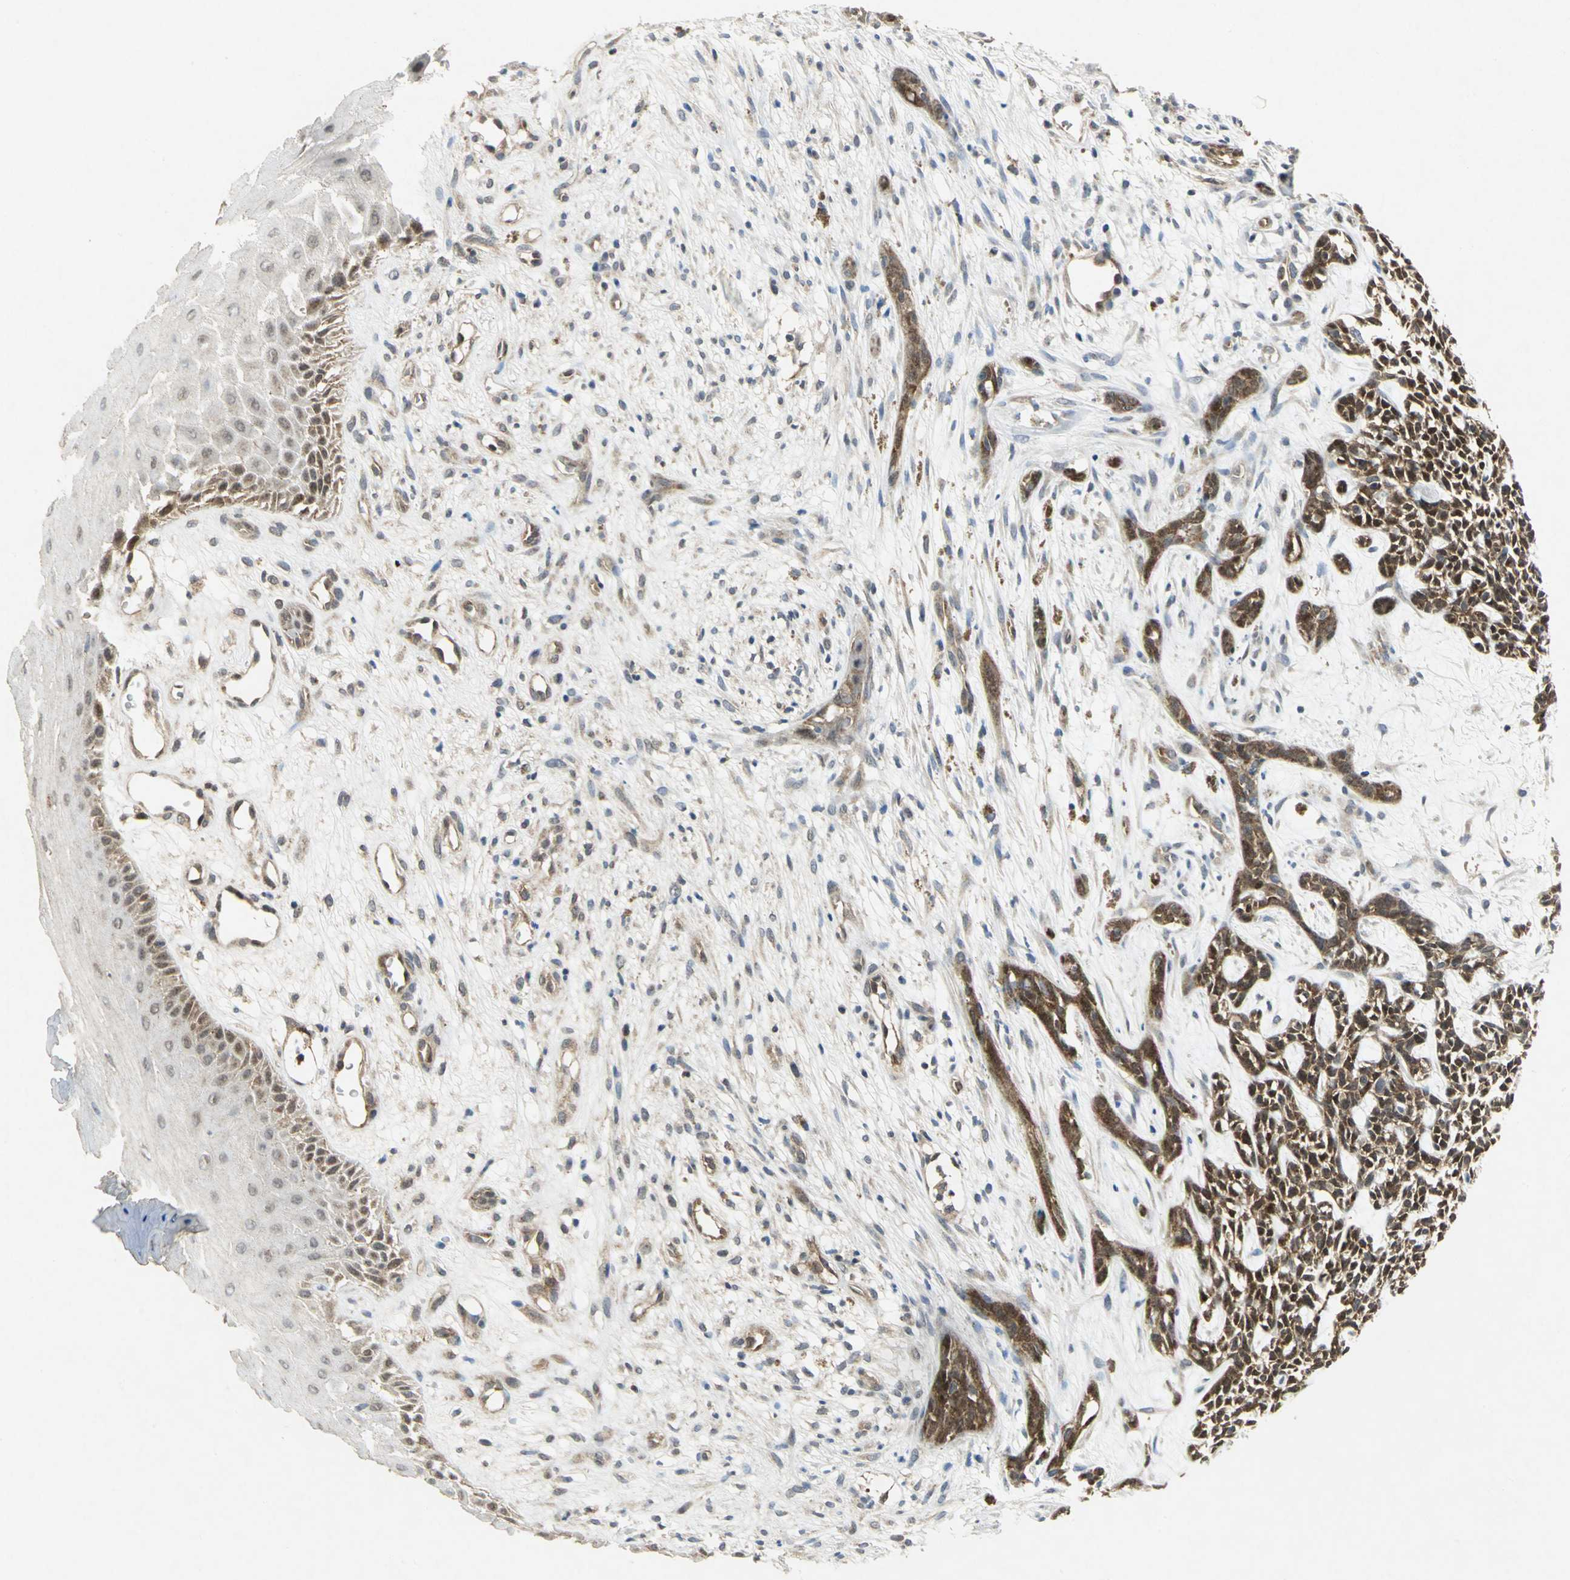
{"staining": {"intensity": "strong", "quantity": ">75%", "location": "cytoplasmic/membranous,nuclear"}, "tissue": "skin cancer", "cell_type": "Tumor cells", "image_type": "cancer", "snomed": [{"axis": "morphology", "description": "Basal cell carcinoma"}, {"axis": "topography", "description": "Skin"}], "caption": "Skin basal cell carcinoma tissue reveals strong cytoplasmic/membranous and nuclear positivity in about >75% of tumor cells Using DAB (3,3'-diaminobenzidine) (brown) and hematoxylin (blue) stains, captured at high magnification using brightfield microscopy.", "gene": "PPIA", "patient": {"sex": "female", "age": 84}}